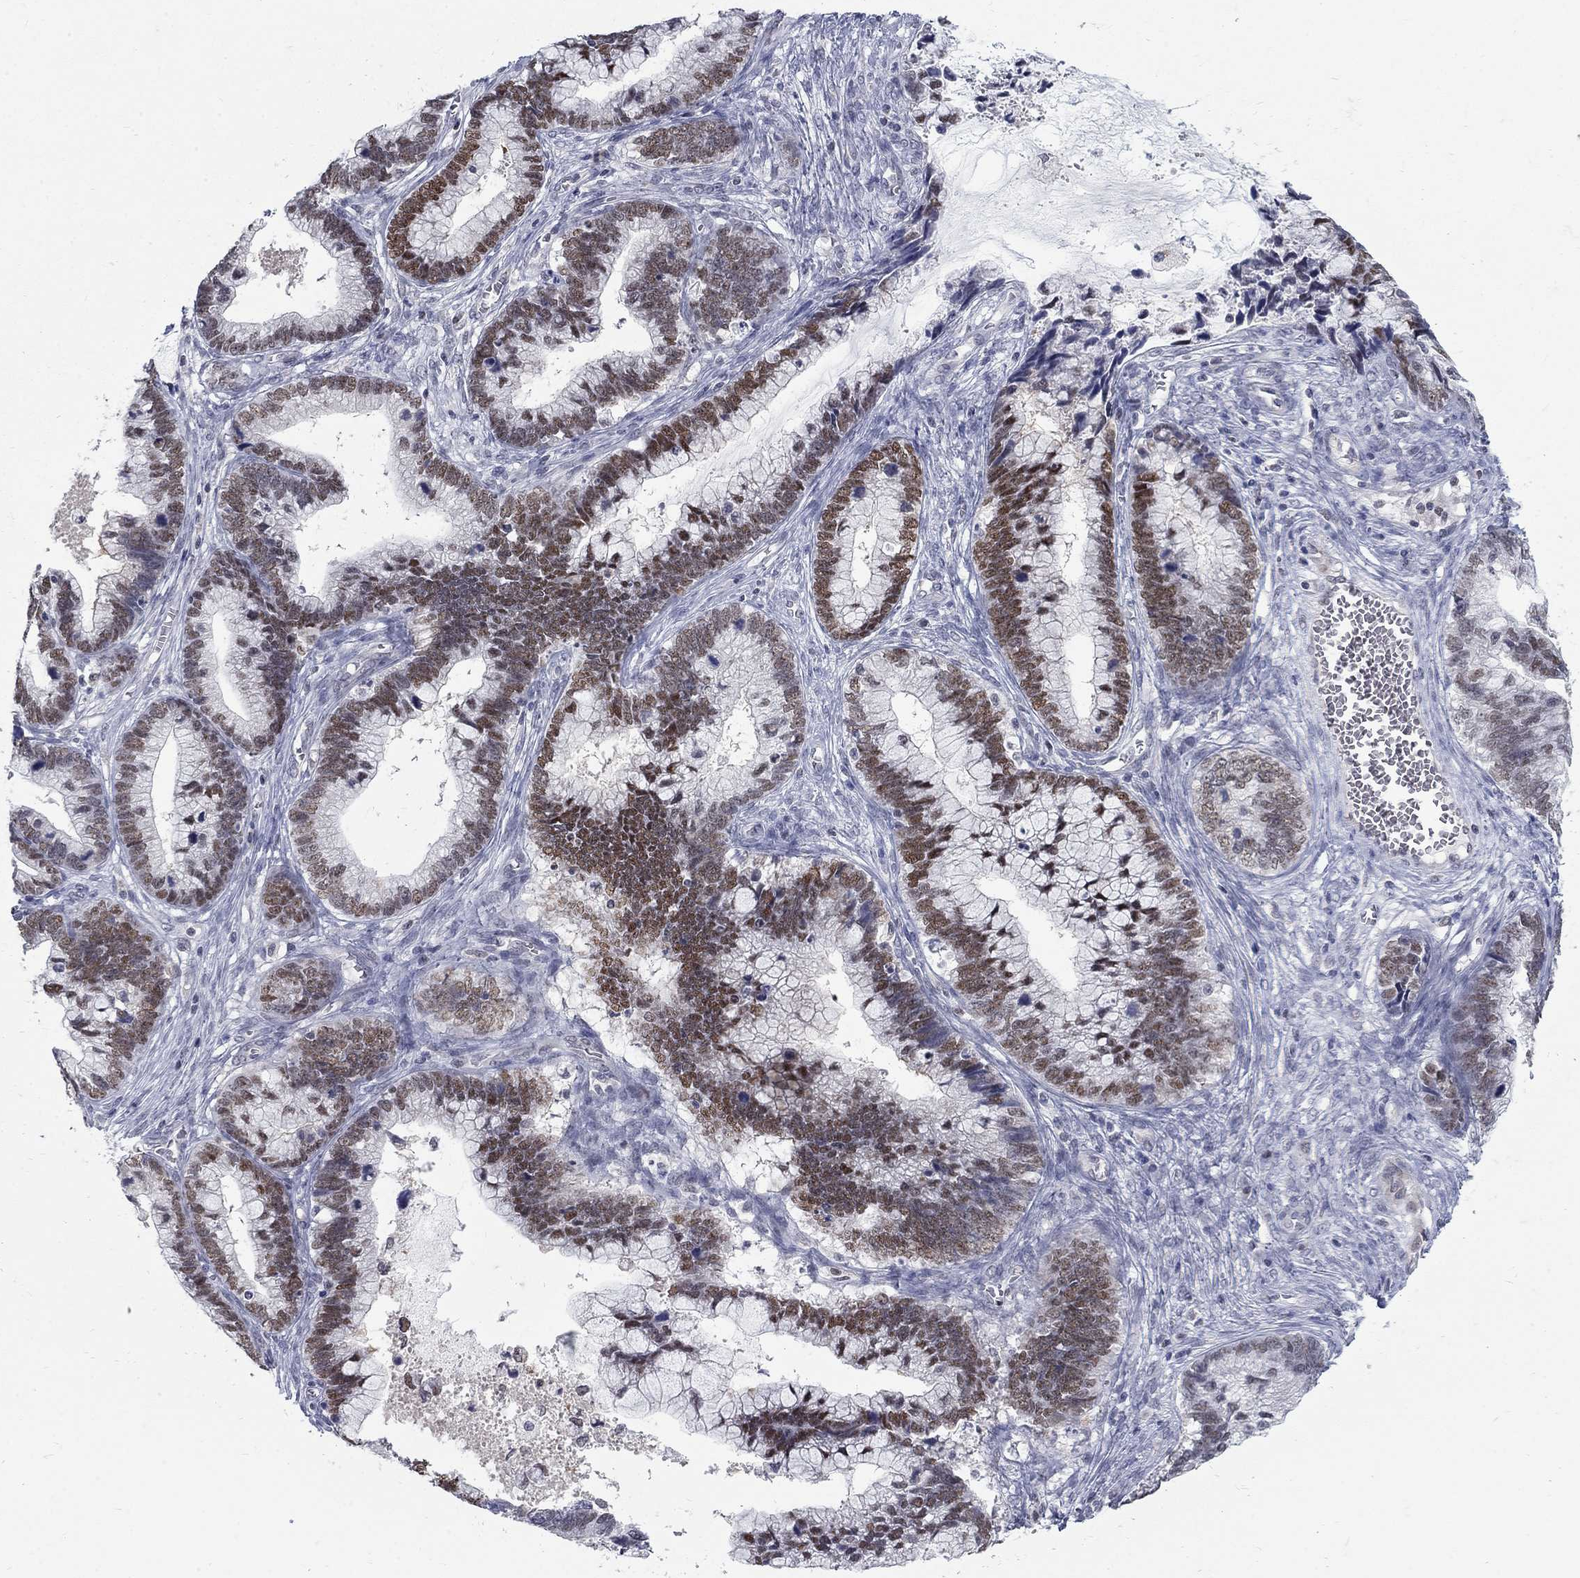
{"staining": {"intensity": "moderate", "quantity": "25%-75%", "location": "nuclear"}, "tissue": "cervical cancer", "cell_type": "Tumor cells", "image_type": "cancer", "snomed": [{"axis": "morphology", "description": "Adenocarcinoma, NOS"}, {"axis": "topography", "description": "Cervix"}], "caption": "This is a micrograph of immunohistochemistry staining of cervical cancer (adenocarcinoma), which shows moderate expression in the nuclear of tumor cells.", "gene": "GCFC2", "patient": {"sex": "female", "age": 44}}